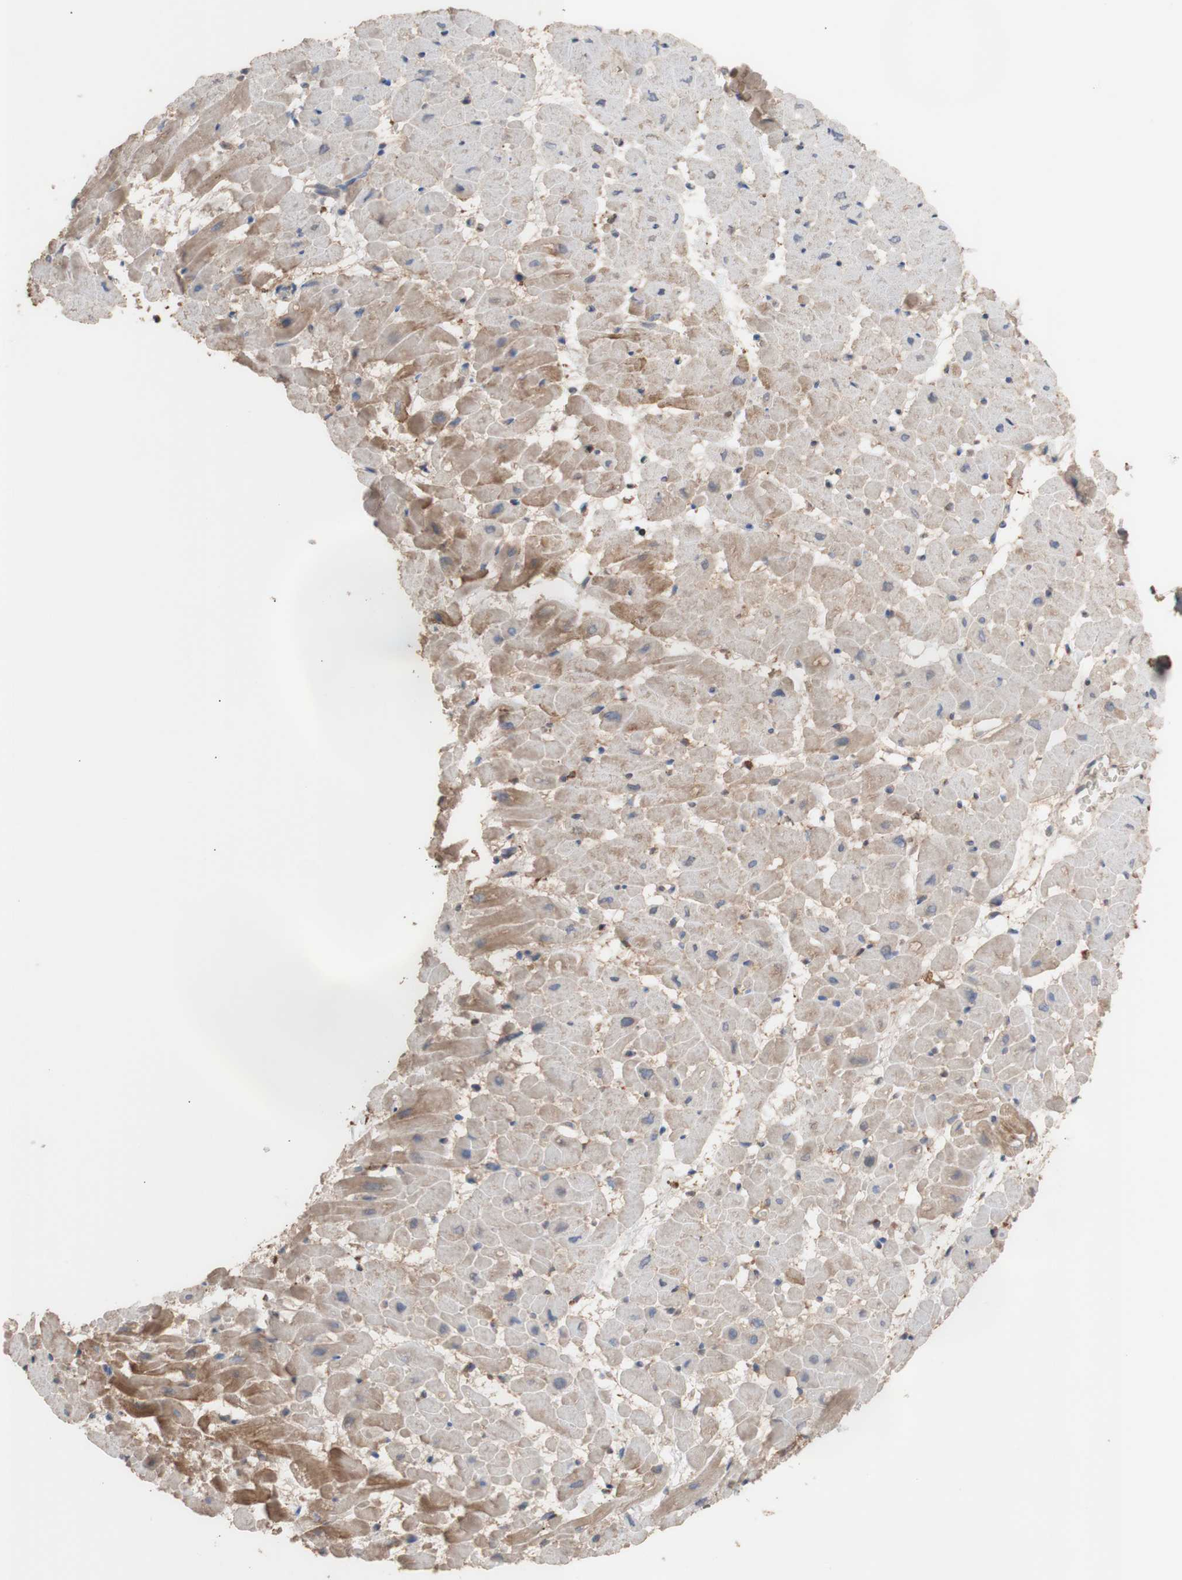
{"staining": {"intensity": "weak", "quantity": ">75%", "location": "cytoplasmic/membranous"}, "tissue": "heart muscle", "cell_type": "Cardiomyocytes", "image_type": "normal", "snomed": [{"axis": "morphology", "description": "Normal tissue, NOS"}, {"axis": "topography", "description": "Heart"}], "caption": "The photomicrograph shows staining of normal heart muscle, revealing weak cytoplasmic/membranous protein positivity (brown color) within cardiomyocytes. Using DAB (brown) and hematoxylin (blue) stains, captured at high magnification using brightfield microscopy.", "gene": "ALDH9A1", "patient": {"sex": "male", "age": 45}}